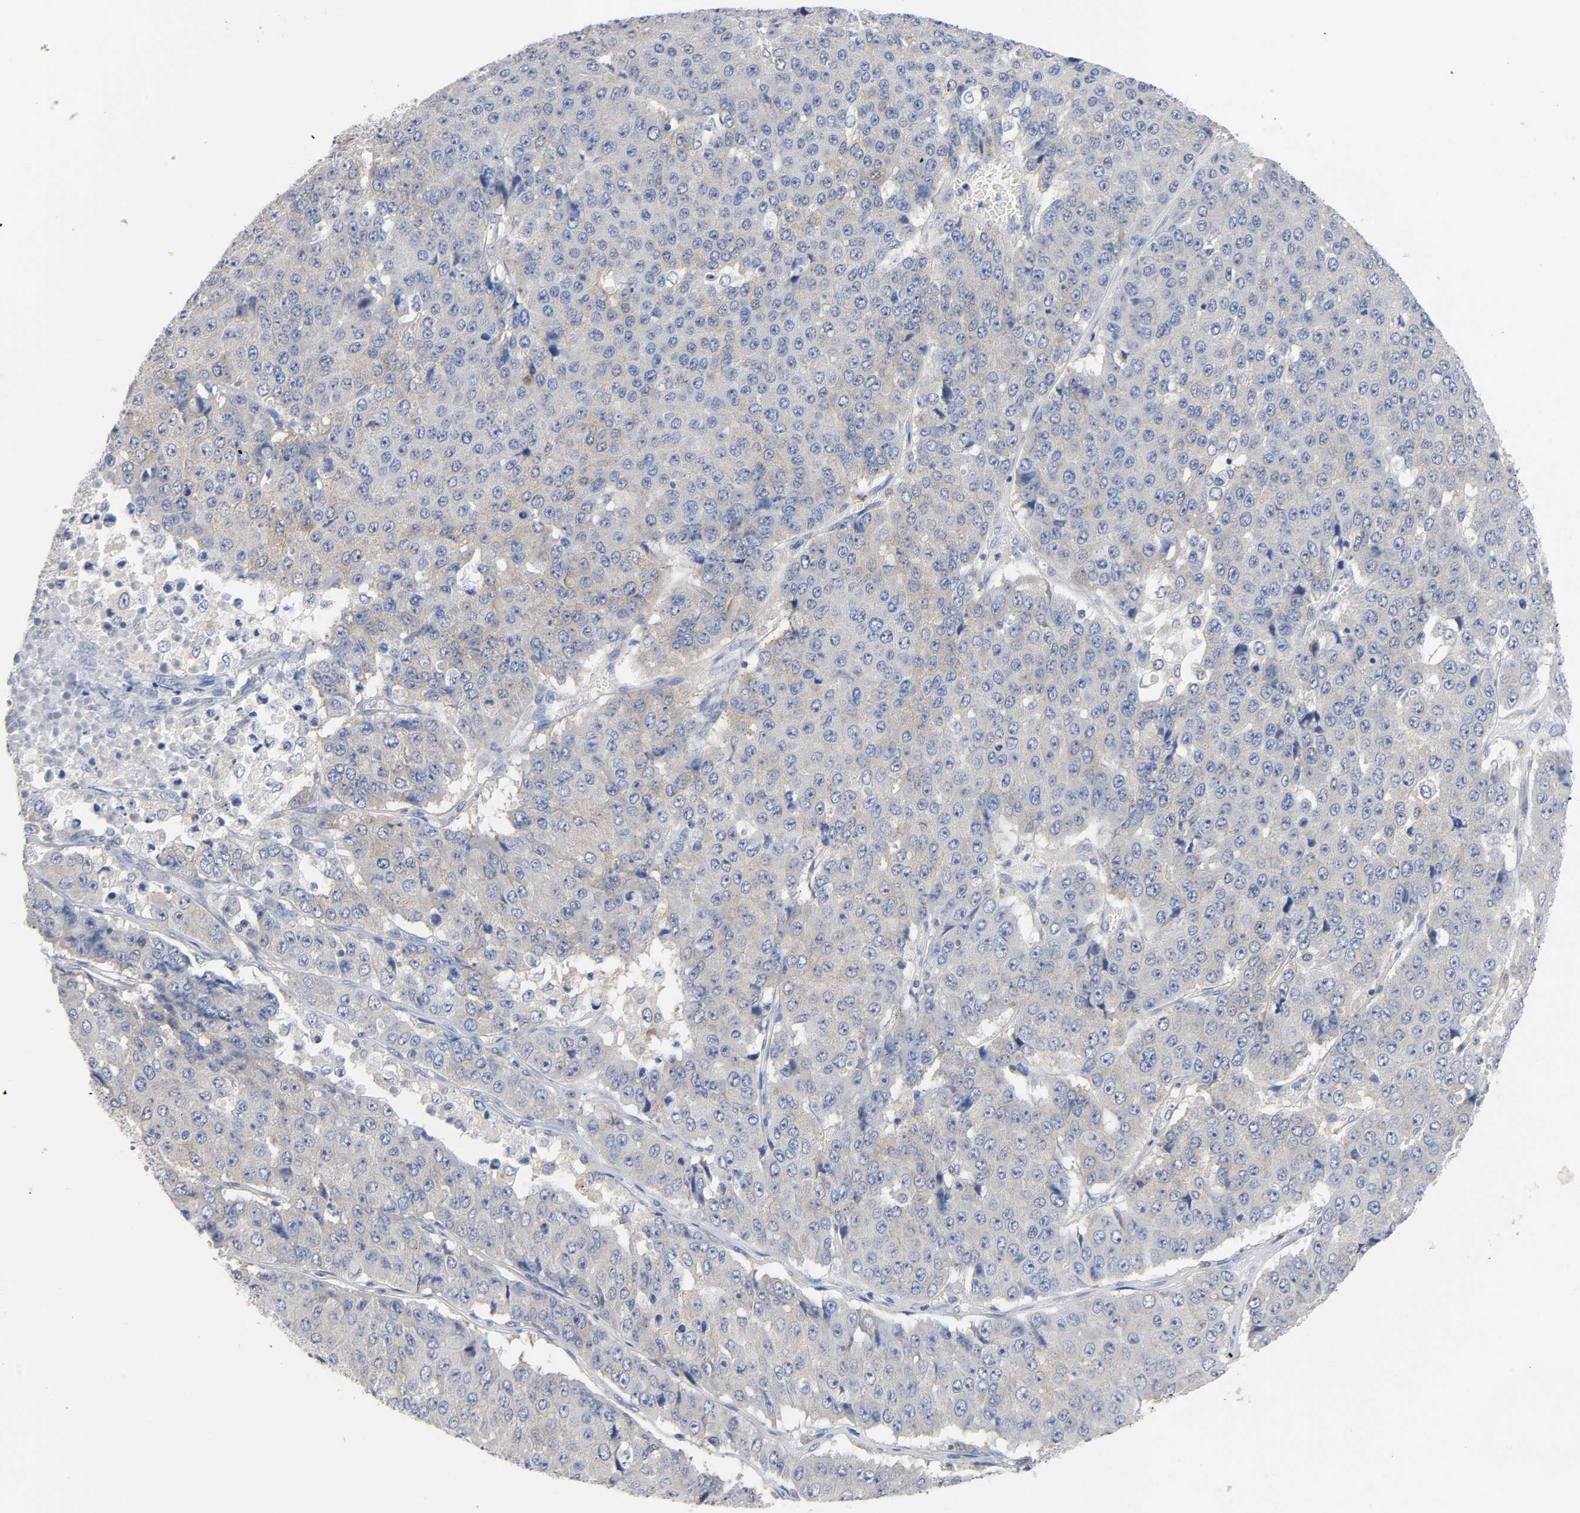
{"staining": {"intensity": "weak", "quantity": "25%-75%", "location": "cytoplasmic/membranous"}, "tissue": "pancreatic cancer", "cell_type": "Tumor cells", "image_type": "cancer", "snomed": [{"axis": "morphology", "description": "Adenocarcinoma, NOS"}, {"axis": "topography", "description": "Pancreas"}], "caption": "Protein staining of adenocarcinoma (pancreatic) tissue exhibits weak cytoplasmic/membranous staining in approximately 25%-75% of tumor cells. (DAB = brown stain, brightfield microscopy at high magnification).", "gene": "MALT1", "patient": {"sex": "male", "age": 50}}